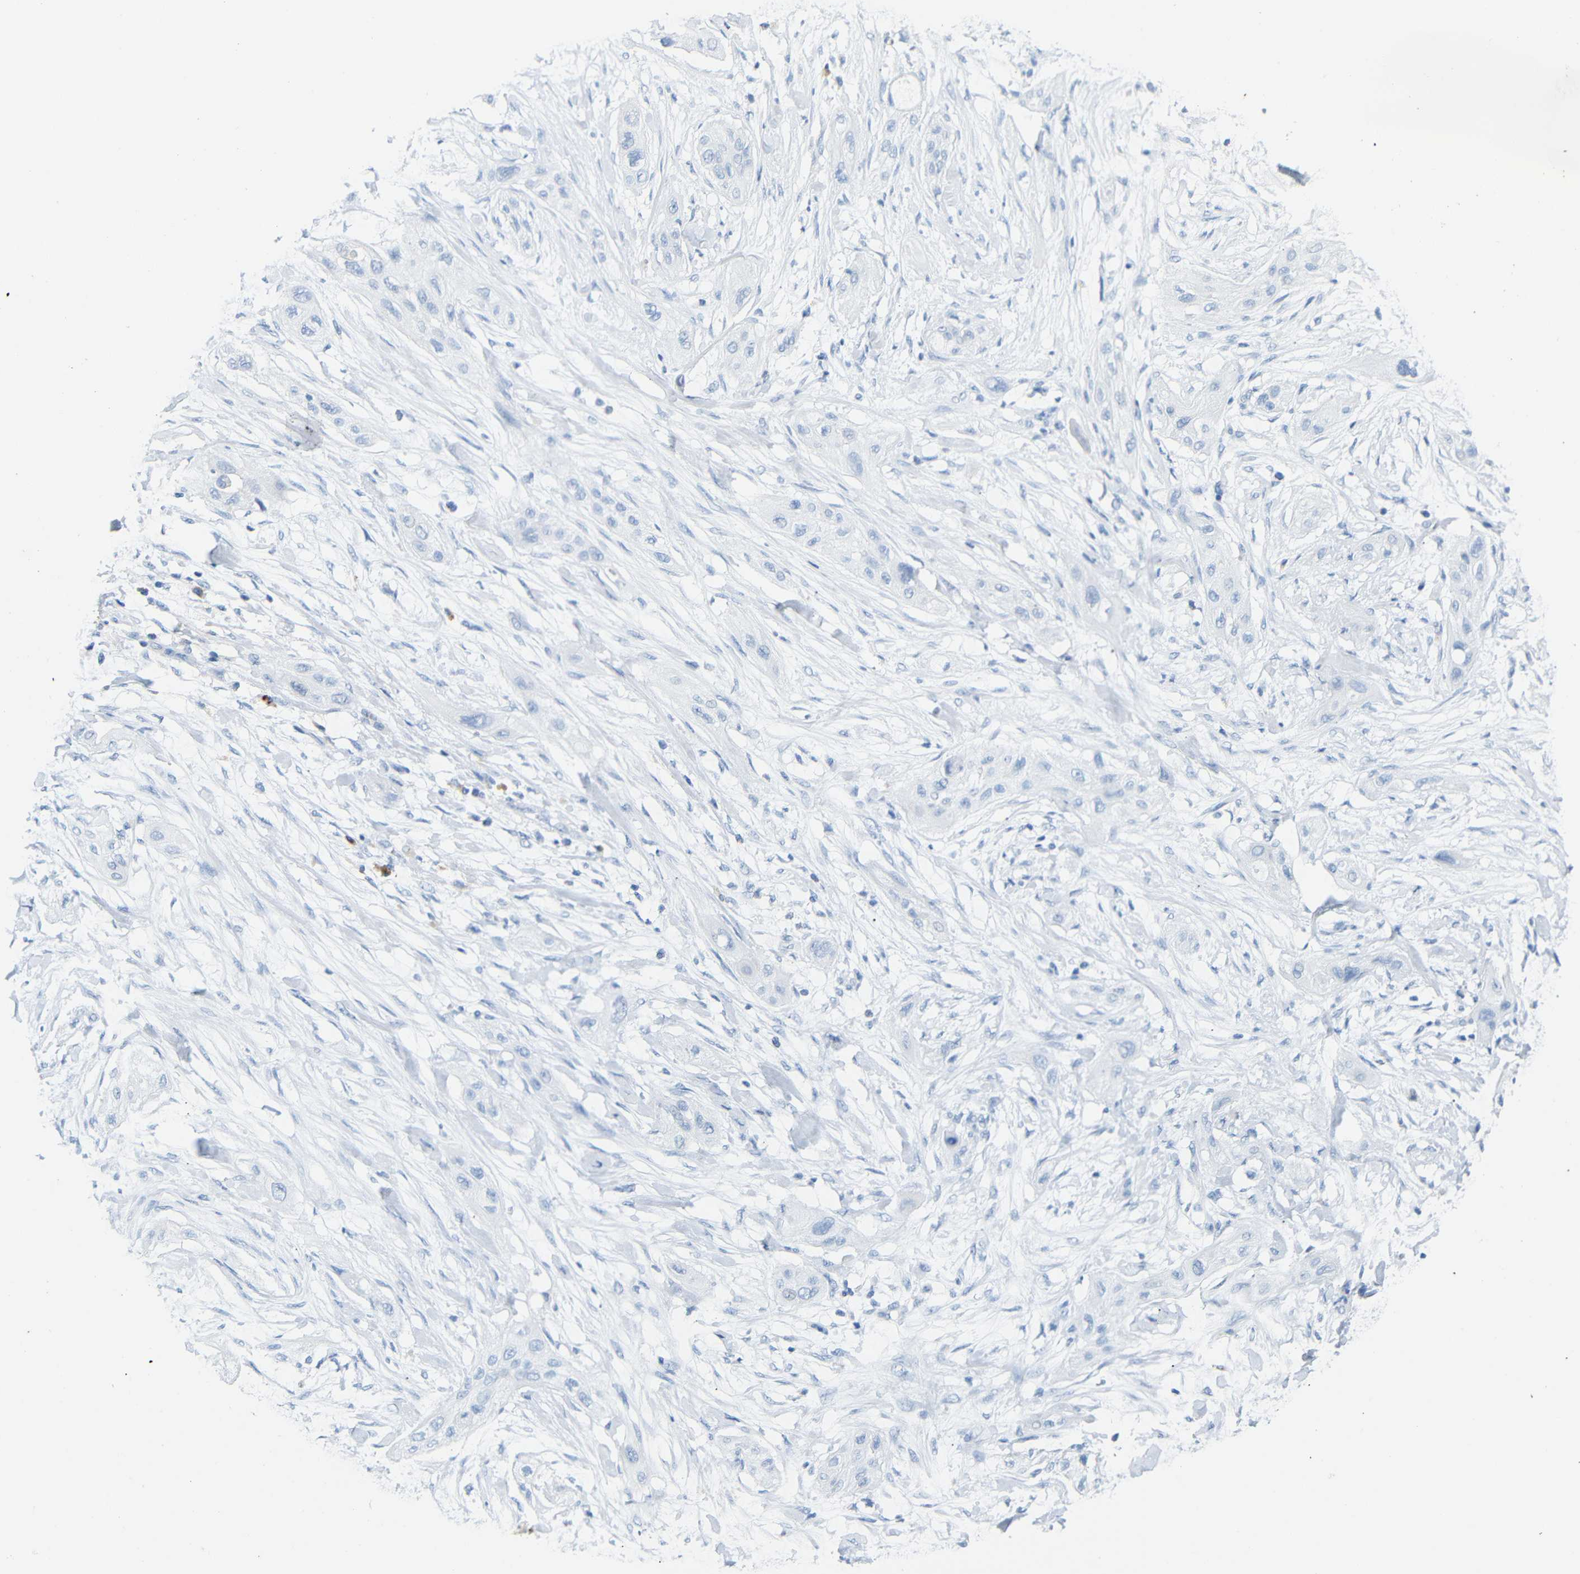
{"staining": {"intensity": "negative", "quantity": "none", "location": "none"}, "tissue": "lung cancer", "cell_type": "Tumor cells", "image_type": "cancer", "snomed": [{"axis": "morphology", "description": "Squamous cell carcinoma, NOS"}, {"axis": "topography", "description": "Lung"}], "caption": "Immunohistochemical staining of squamous cell carcinoma (lung) shows no significant expression in tumor cells. (IHC, brightfield microscopy, high magnification).", "gene": "FCRL1", "patient": {"sex": "female", "age": 47}}